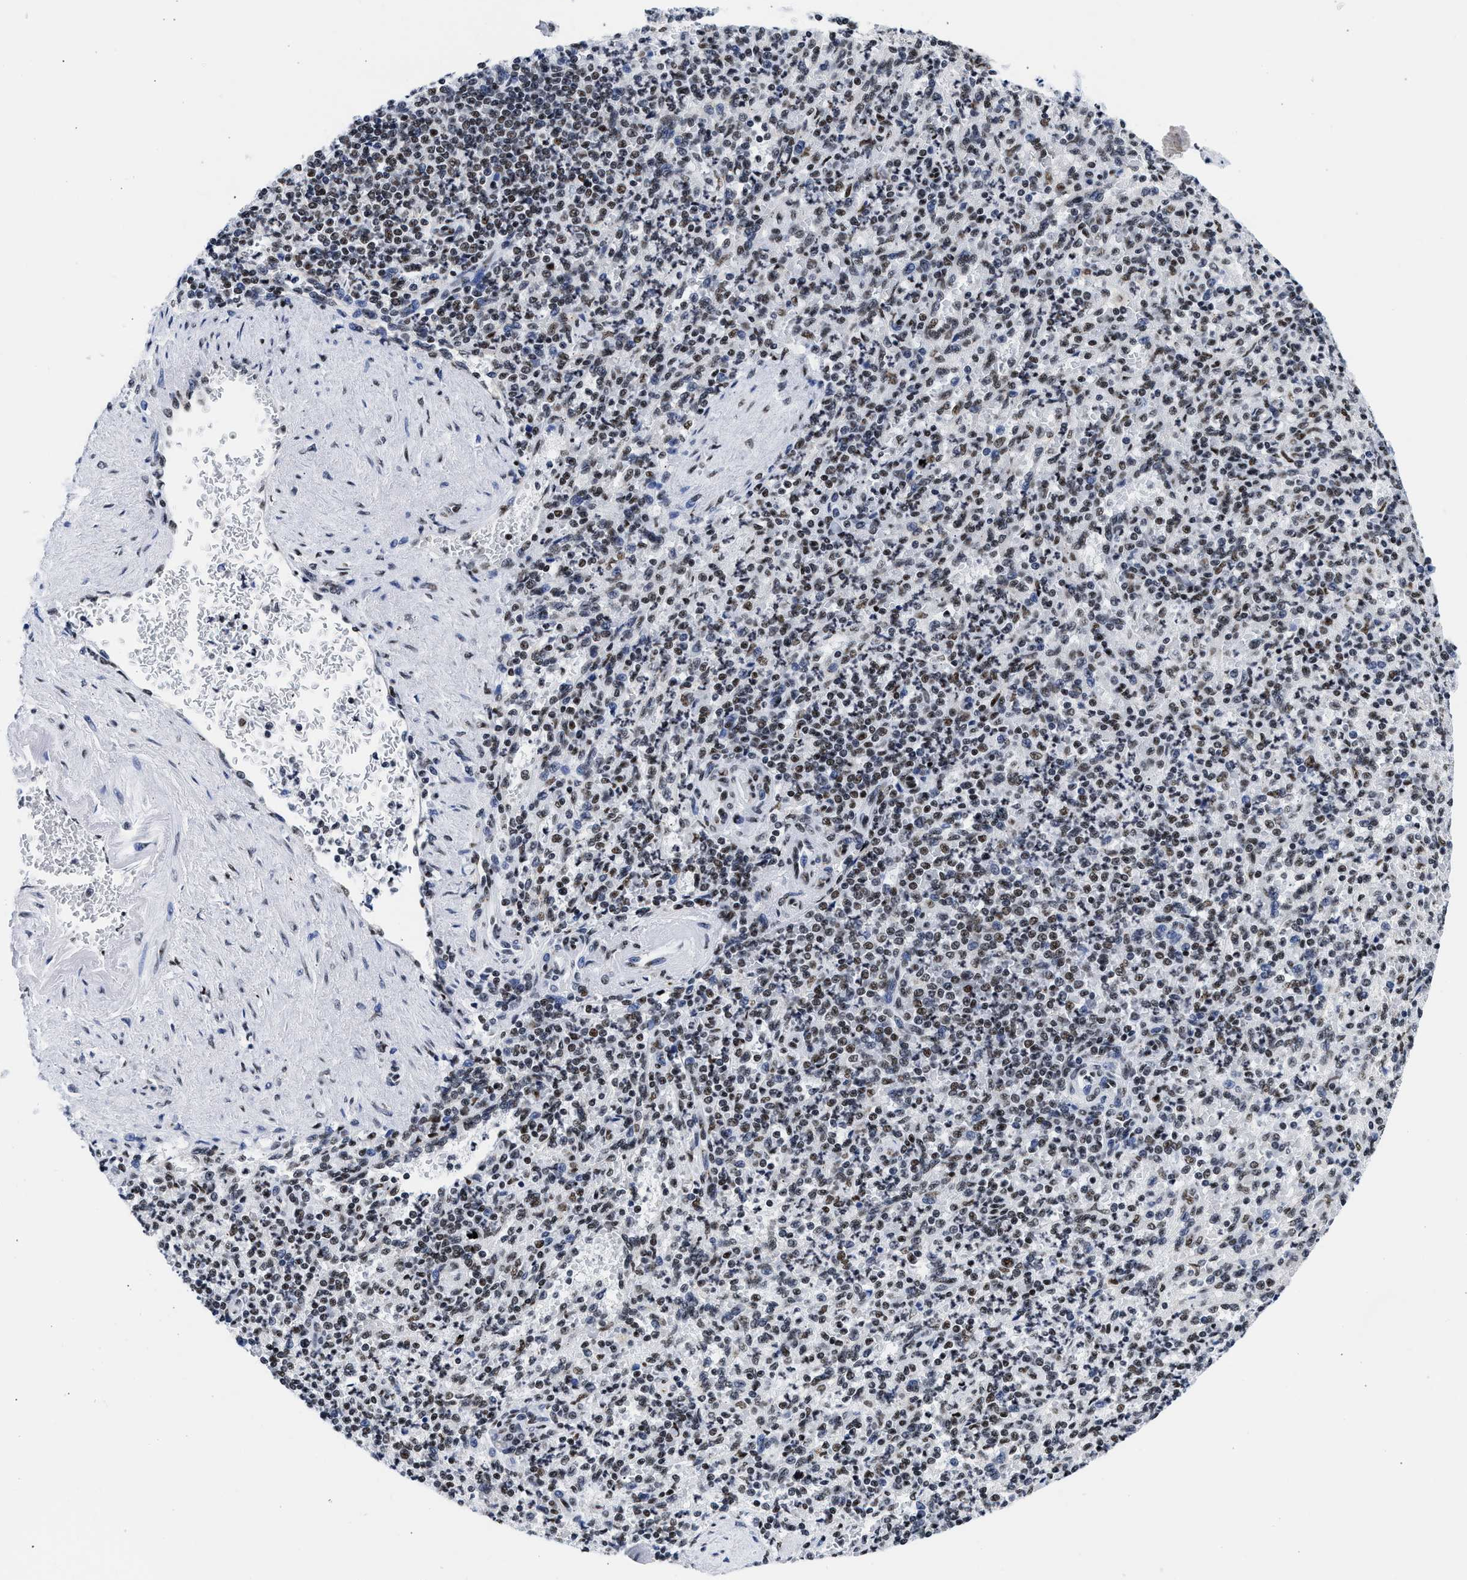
{"staining": {"intensity": "moderate", "quantity": ">75%", "location": "nuclear"}, "tissue": "spleen", "cell_type": "Cells in red pulp", "image_type": "normal", "snomed": [{"axis": "morphology", "description": "Normal tissue, NOS"}, {"axis": "topography", "description": "Spleen"}], "caption": "This micrograph demonstrates immunohistochemistry staining of unremarkable human spleen, with medium moderate nuclear positivity in approximately >75% of cells in red pulp.", "gene": "RBM8A", "patient": {"sex": "female", "age": 74}}